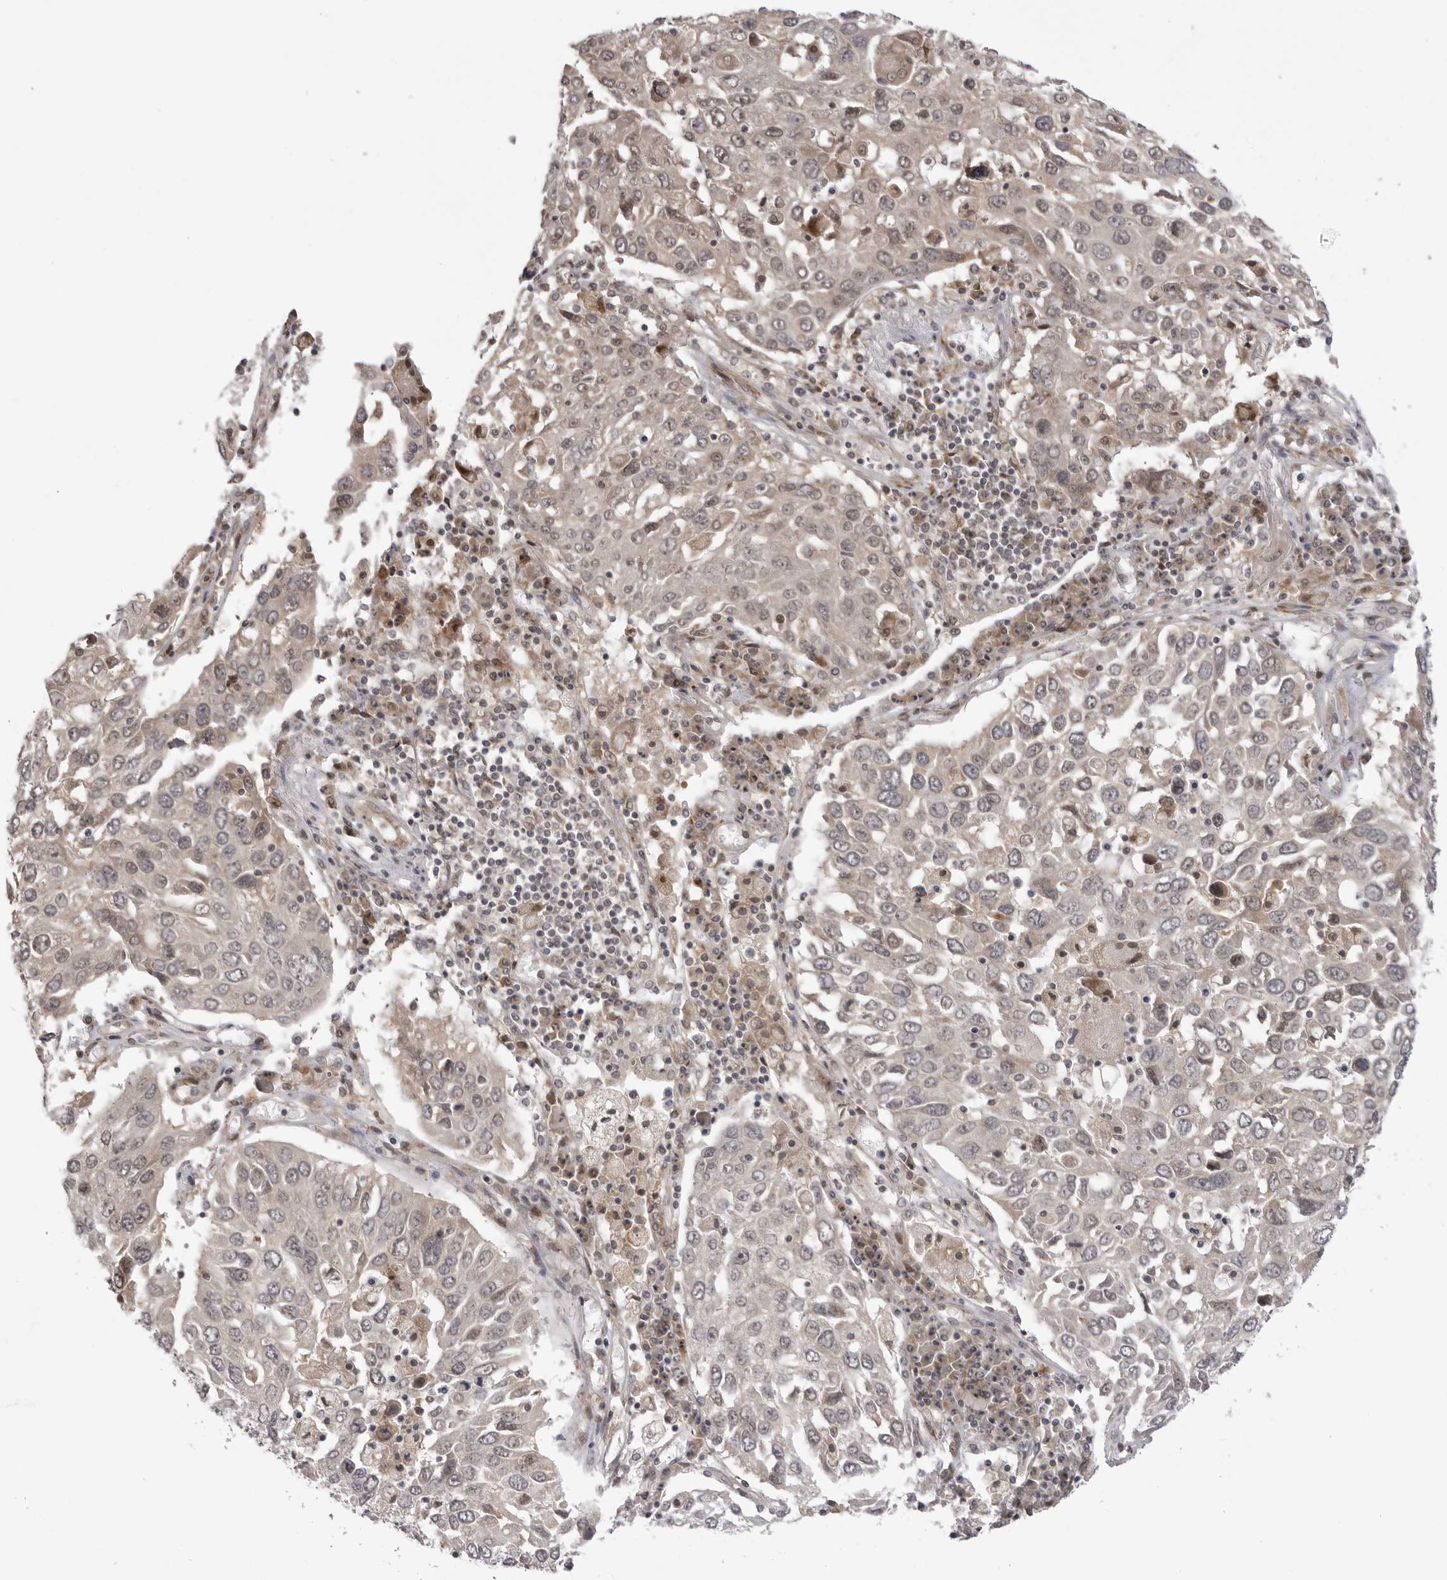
{"staining": {"intensity": "weak", "quantity": "25%-75%", "location": "cytoplasmic/membranous"}, "tissue": "lung cancer", "cell_type": "Tumor cells", "image_type": "cancer", "snomed": [{"axis": "morphology", "description": "Squamous cell carcinoma, NOS"}, {"axis": "topography", "description": "Lung"}], "caption": "About 25%-75% of tumor cells in lung cancer (squamous cell carcinoma) exhibit weak cytoplasmic/membranous protein staining as visualized by brown immunohistochemical staining.", "gene": "PTK2B", "patient": {"sex": "male", "age": 65}}